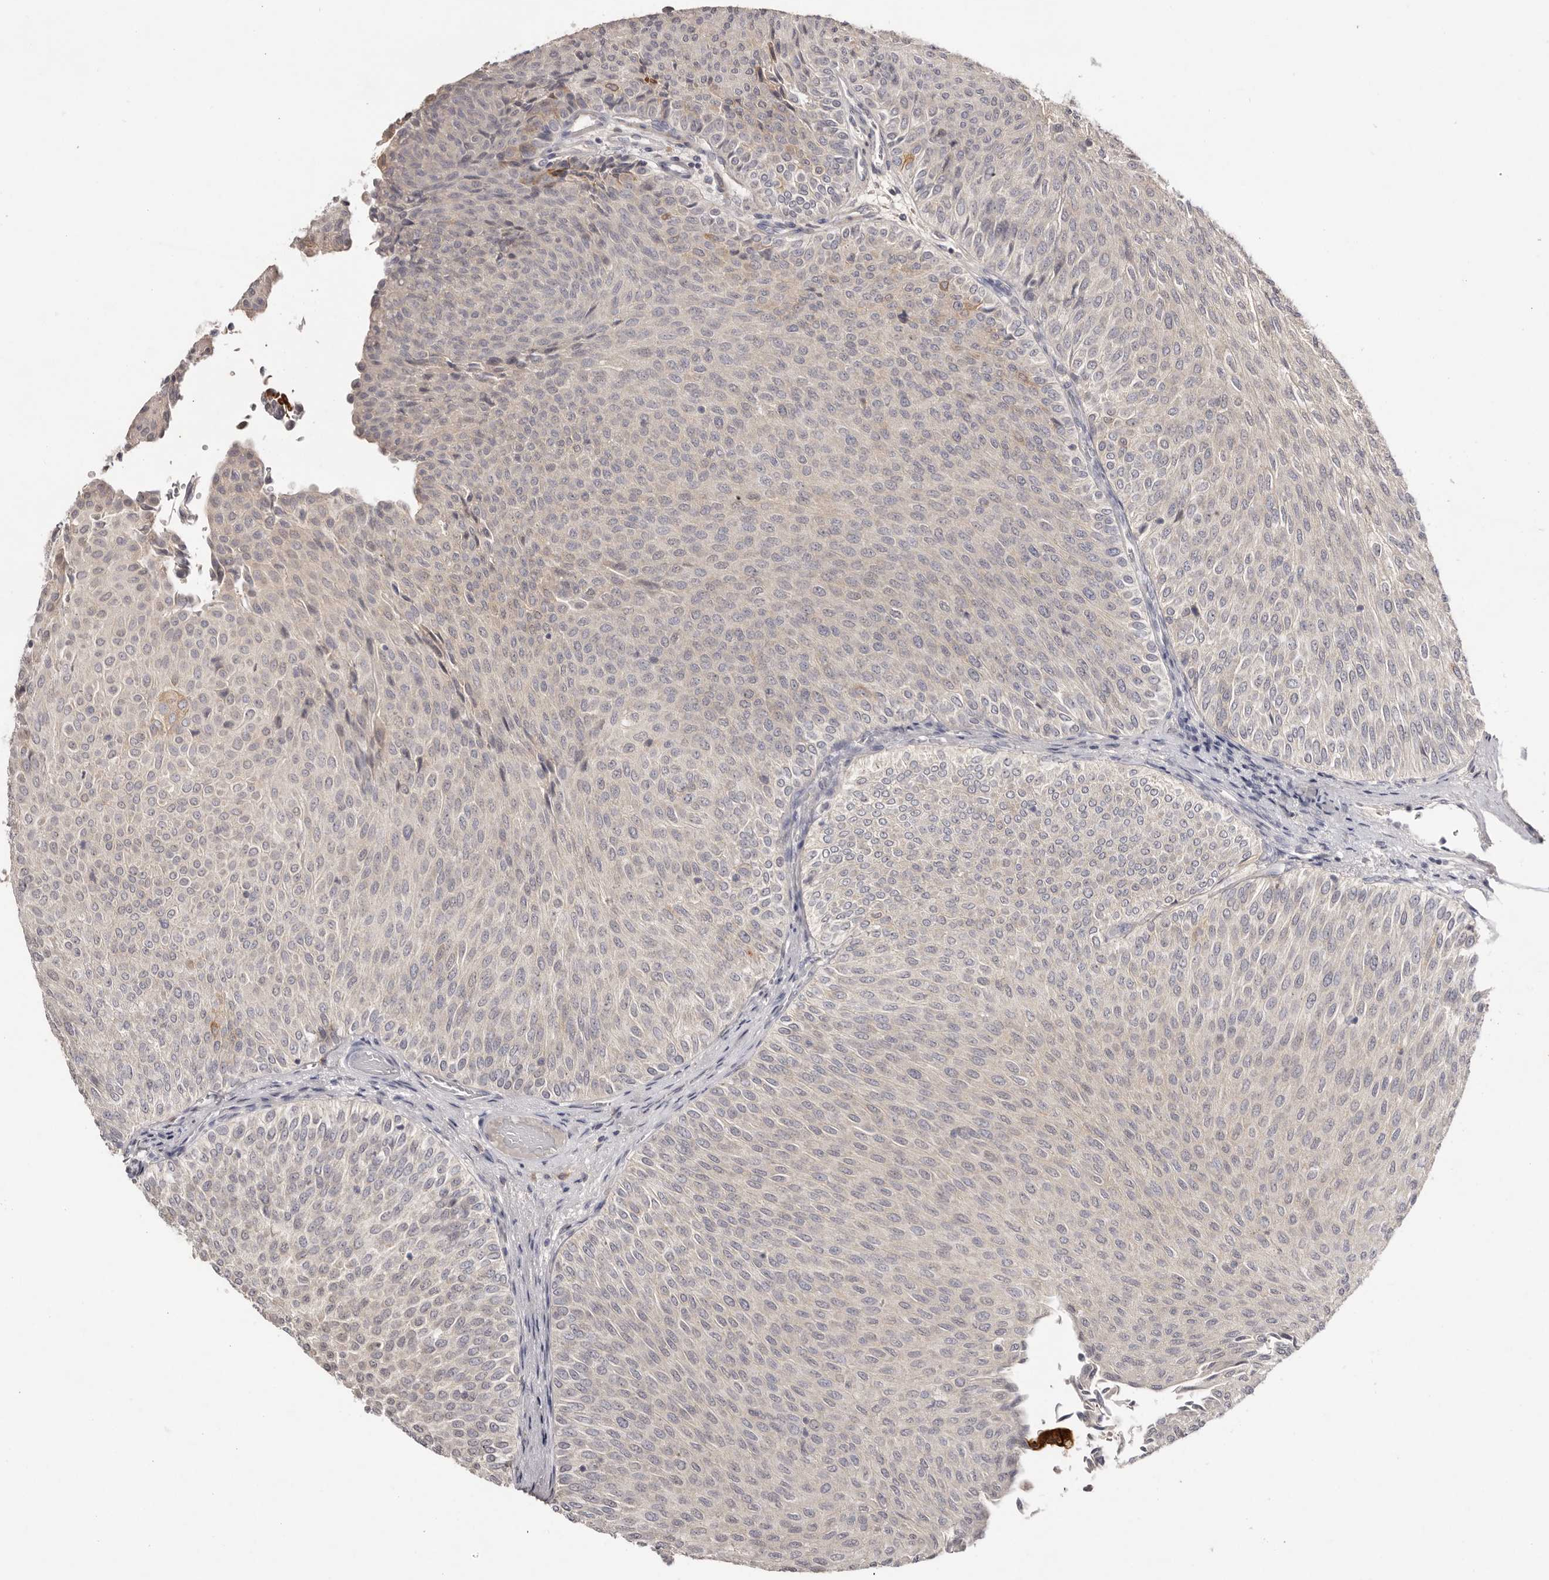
{"staining": {"intensity": "negative", "quantity": "none", "location": "none"}, "tissue": "urothelial cancer", "cell_type": "Tumor cells", "image_type": "cancer", "snomed": [{"axis": "morphology", "description": "Urothelial carcinoma, Low grade"}, {"axis": "topography", "description": "Urinary bladder"}], "caption": "DAB immunohistochemical staining of low-grade urothelial carcinoma exhibits no significant positivity in tumor cells.", "gene": "SCUBE2", "patient": {"sex": "male", "age": 78}}